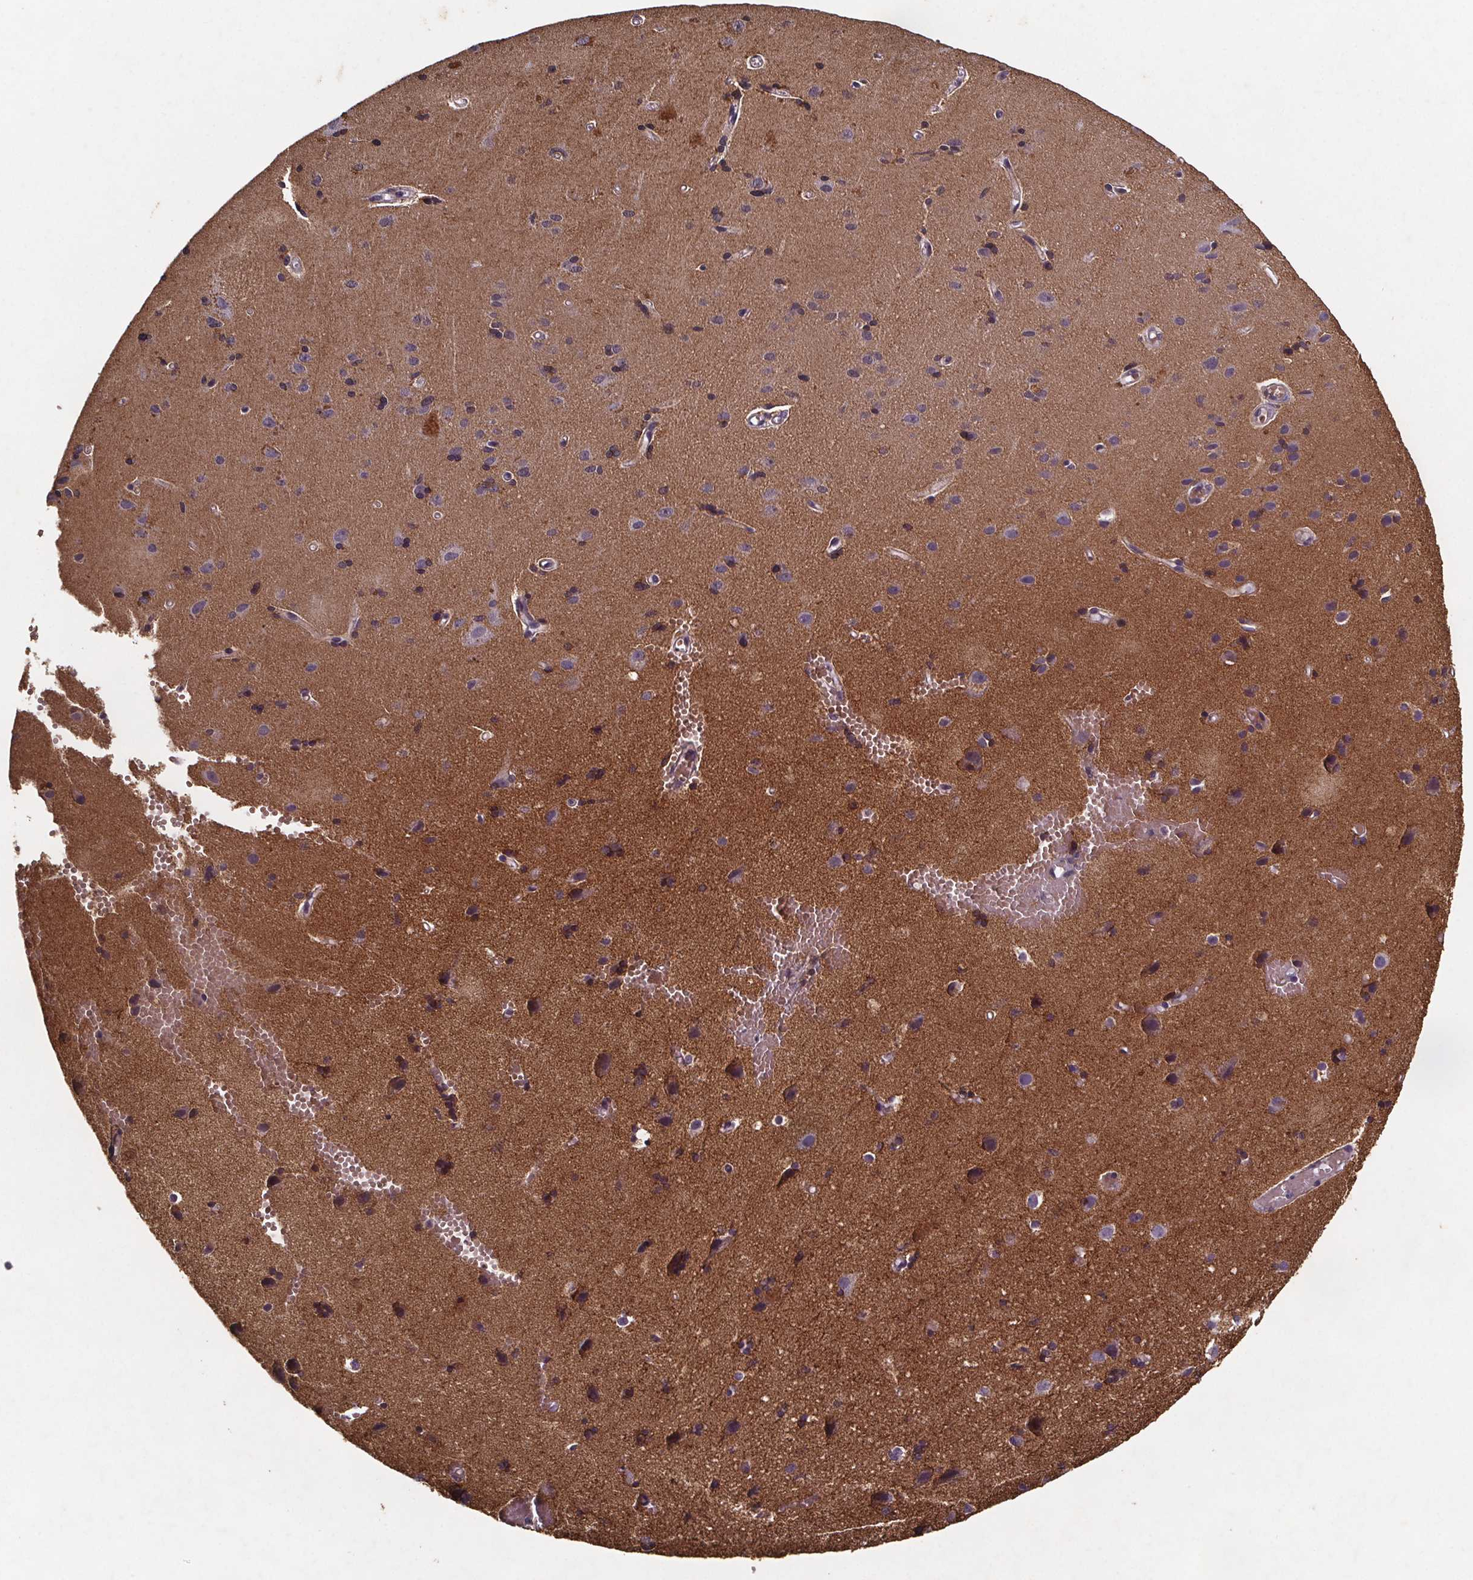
{"staining": {"intensity": "moderate", "quantity": "<25%", "location": "cytoplasmic/membranous"}, "tissue": "cerebral cortex", "cell_type": "Endothelial cells", "image_type": "normal", "snomed": [{"axis": "morphology", "description": "Normal tissue, NOS"}, {"axis": "morphology", "description": "Glioma, malignant, High grade"}, {"axis": "topography", "description": "Cerebral cortex"}], "caption": "Endothelial cells show low levels of moderate cytoplasmic/membranous staining in about <25% of cells in unremarkable cerebral cortex.", "gene": "FASTKD3", "patient": {"sex": "male", "age": 71}}